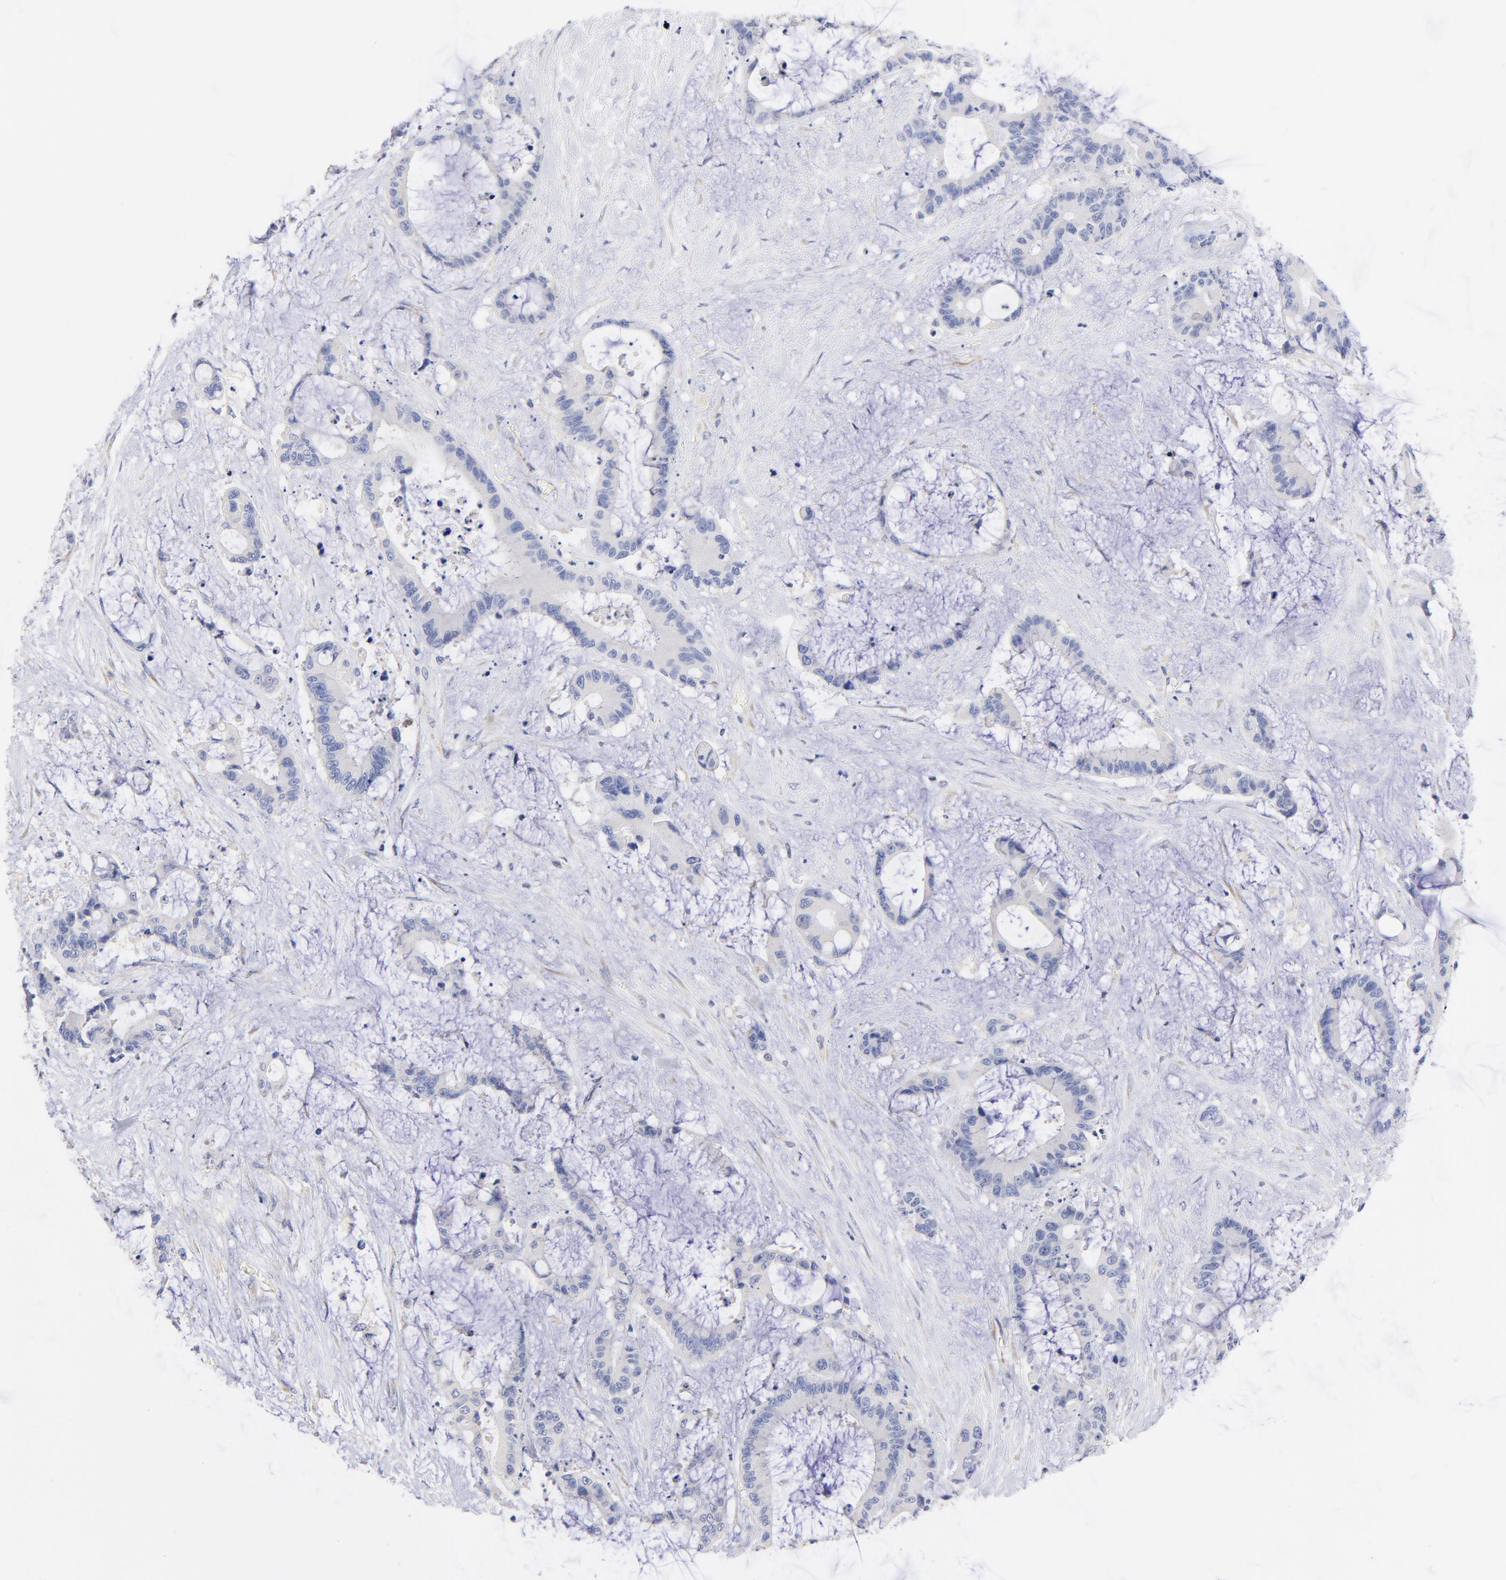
{"staining": {"intensity": "negative", "quantity": "none", "location": "none"}, "tissue": "liver cancer", "cell_type": "Tumor cells", "image_type": "cancer", "snomed": [{"axis": "morphology", "description": "Cholangiocarcinoma"}, {"axis": "topography", "description": "Liver"}], "caption": "Immunohistochemical staining of liver cancer shows no significant positivity in tumor cells.", "gene": "HS3ST1", "patient": {"sex": "female", "age": 73}}